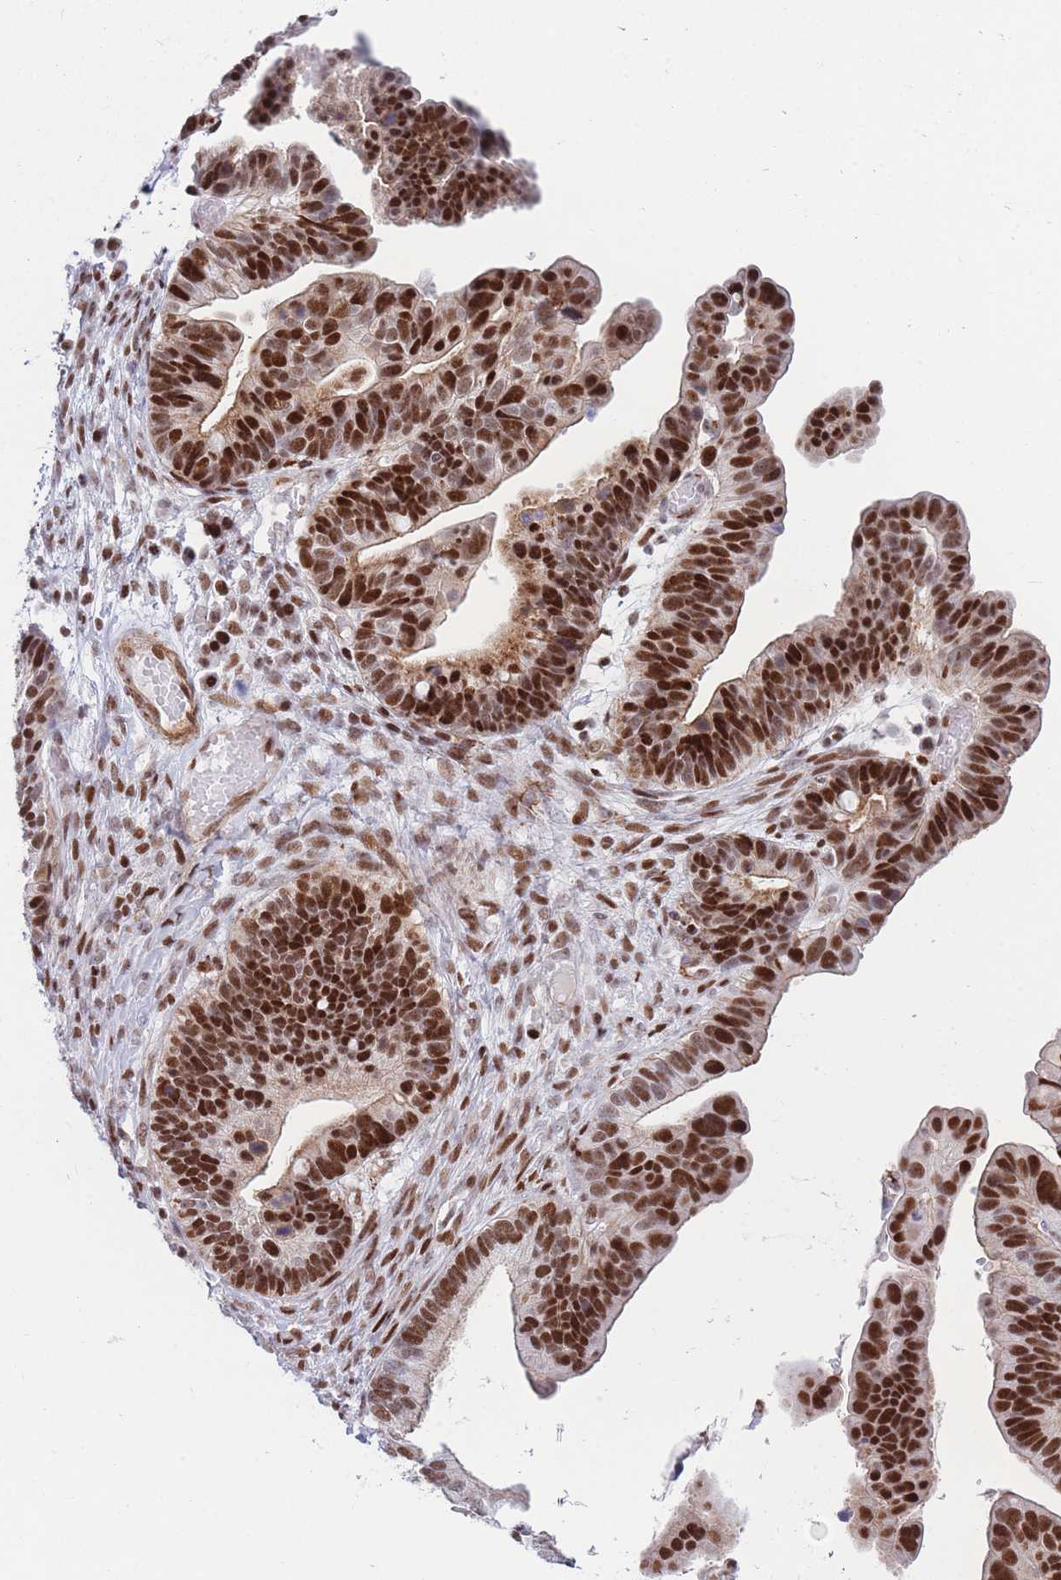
{"staining": {"intensity": "strong", "quantity": ">75%", "location": "nuclear"}, "tissue": "ovarian cancer", "cell_type": "Tumor cells", "image_type": "cancer", "snomed": [{"axis": "morphology", "description": "Cystadenocarcinoma, serous, NOS"}, {"axis": "topography", "description": "Ovary"}], "caption": "The immunohistochemical stain labels strong nuclear positivity in tumor cells of ovarian cancer (serous cystadenocarcinoma) tissue.", "gene": "DNAJC3", "patient": {"sex": "female", "age": 56}}